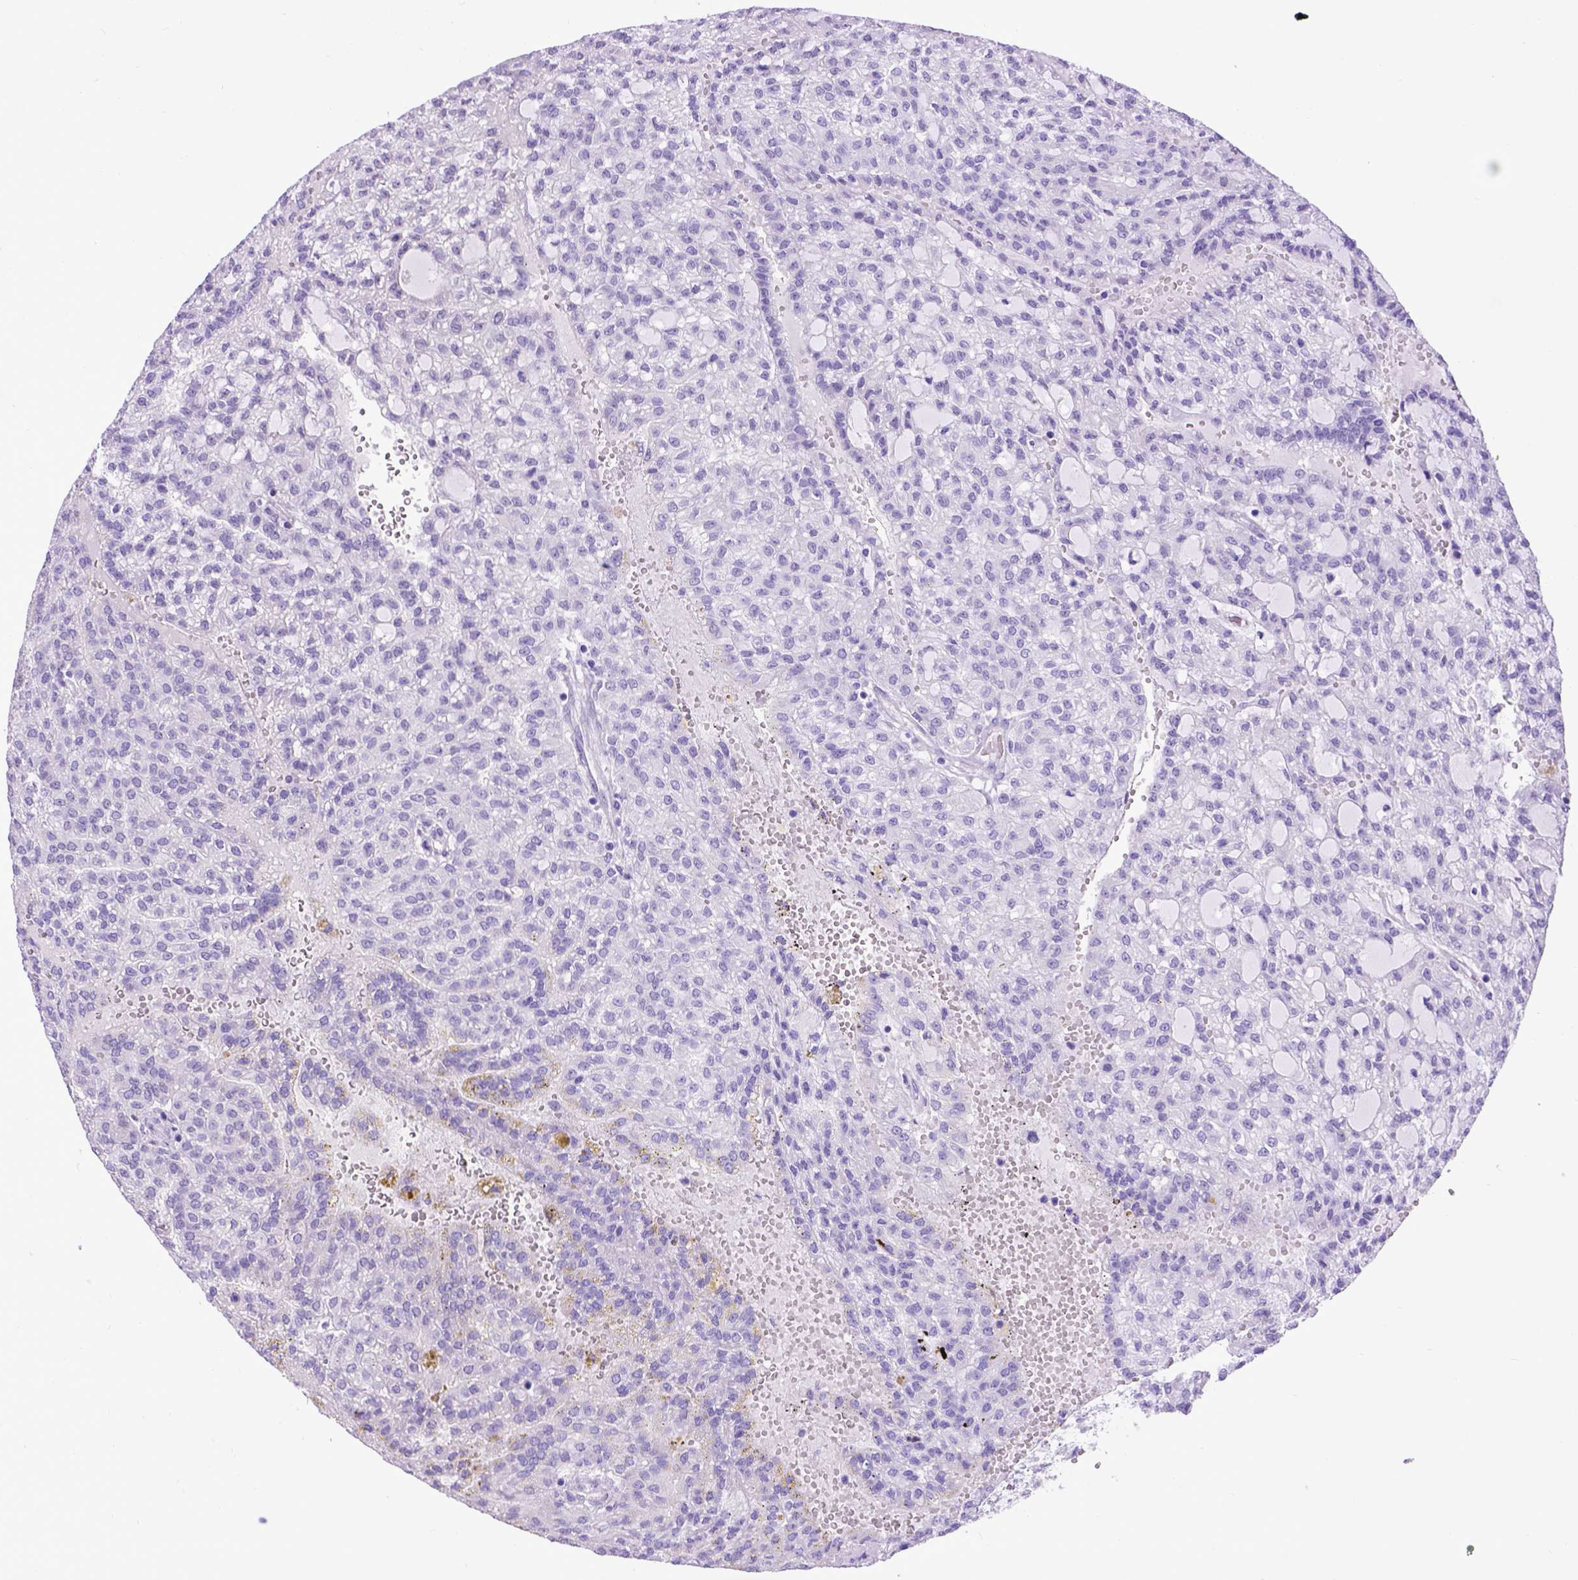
{"staining": {"intensity": "negative", "quantity": "none", "location": "none"}, "tissue": "renal cancer", "cell_type": "Tumor cells", "image_type": "cancer", "snomed": [{"axis": "morphology", "description": "Adenocarcinoma, NOS"}, {"axis": "topography", "description": "Kidney"}], "caption": "Protein analysis of renal adenocarcinoma displays no significant staining in tumor cells.", "gene": "ADAM12", "patient": {"sex": "male", "age": 63}}